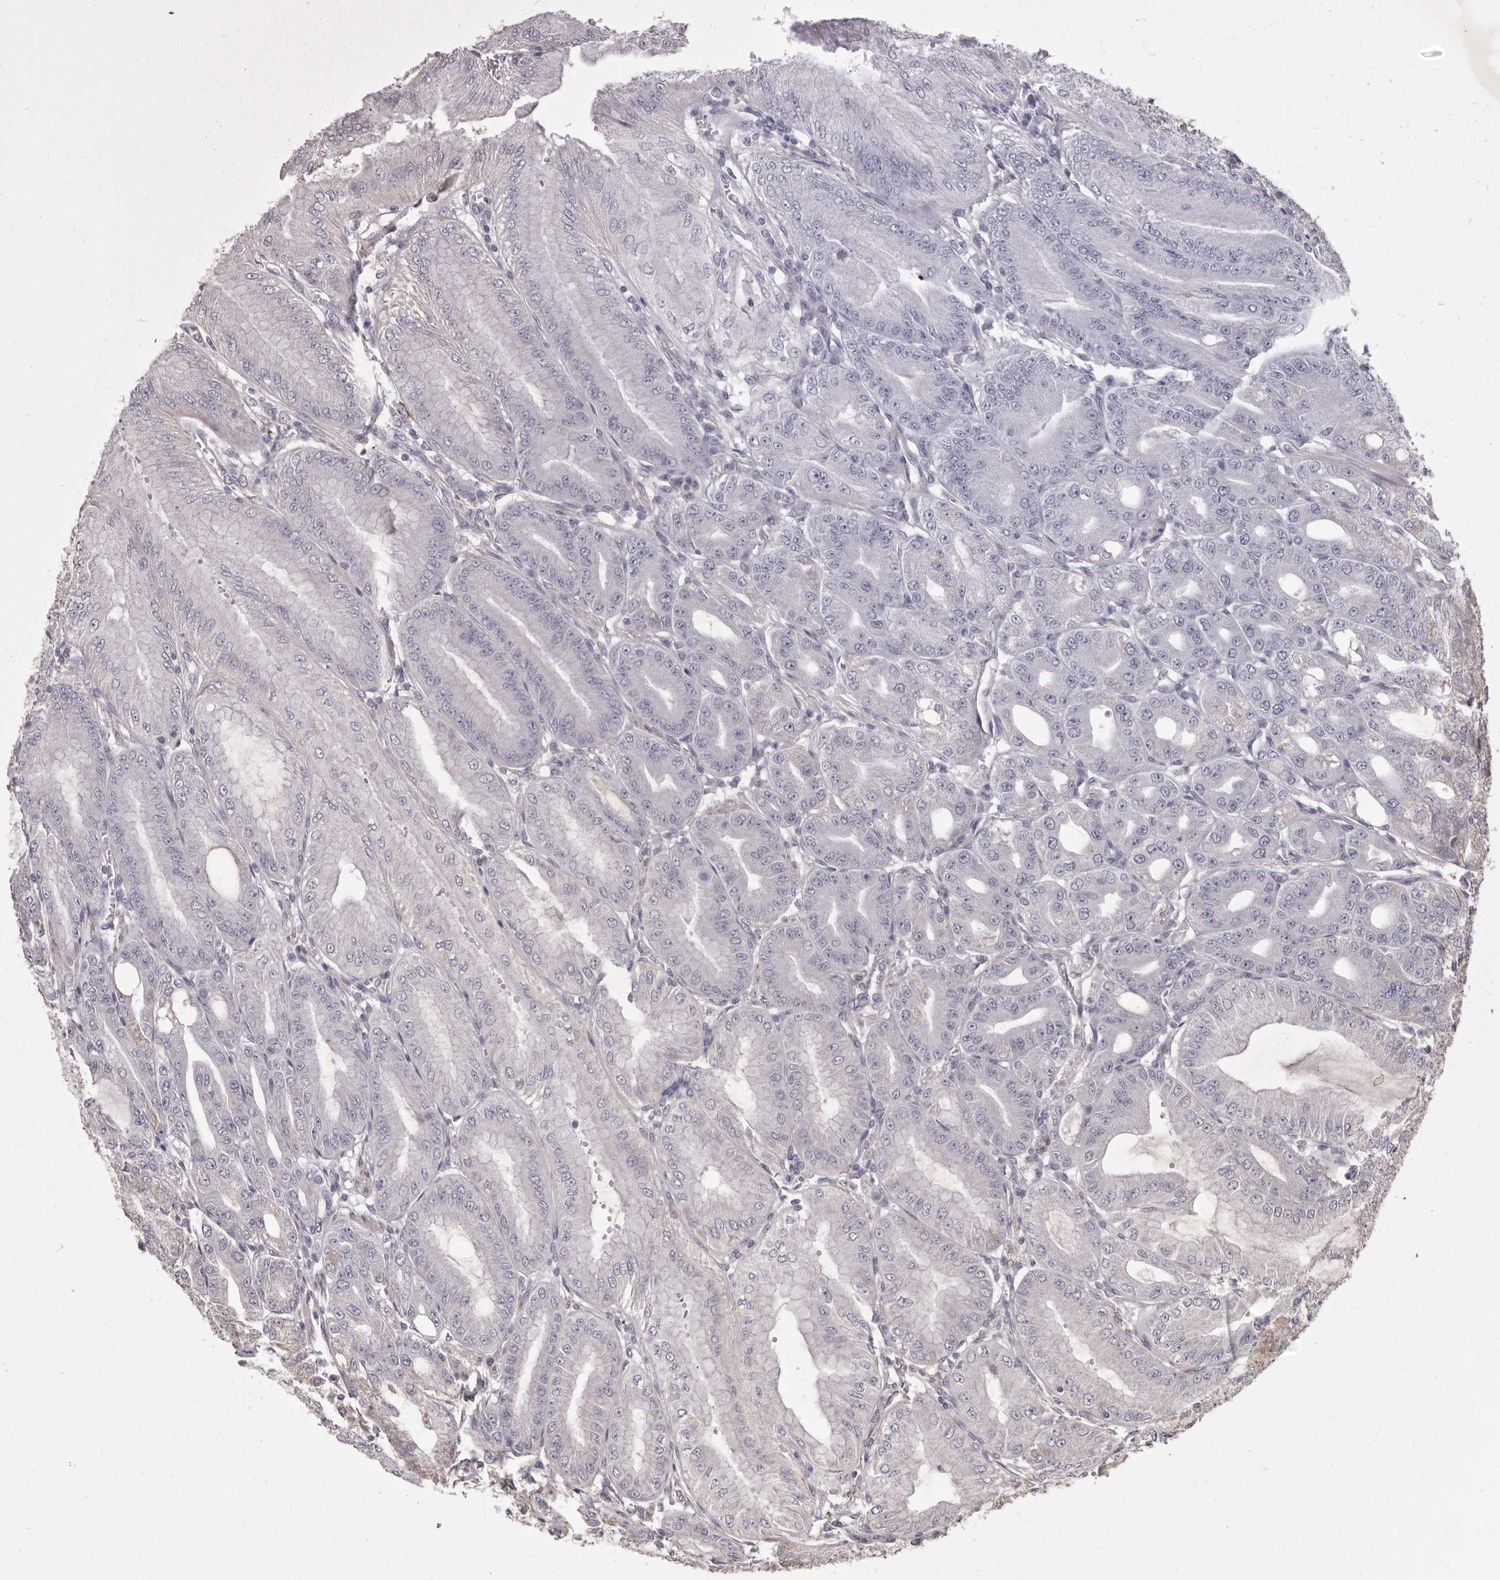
{"staining": {"intensity": "moderate", "quantity": "25%-75%", "location": "cytoplasmic/membranous"}, "tissue": "stomach", "cell_type": "Glandular cells", "image_type": "normal", "snomed": [{"axis": "morphology", "description": "Normal tissue, NOS"}, {"axis": "topography", "description": "Stomach, lower"}], "caption": "Human stomach stained for a protein (brown) displays moderate cytoplasmic/membranous positive positivity in approximately 25%-75% of glandular cells.", "gene": "CHRM2", "patient": {"sex": "male", "age": 71}}